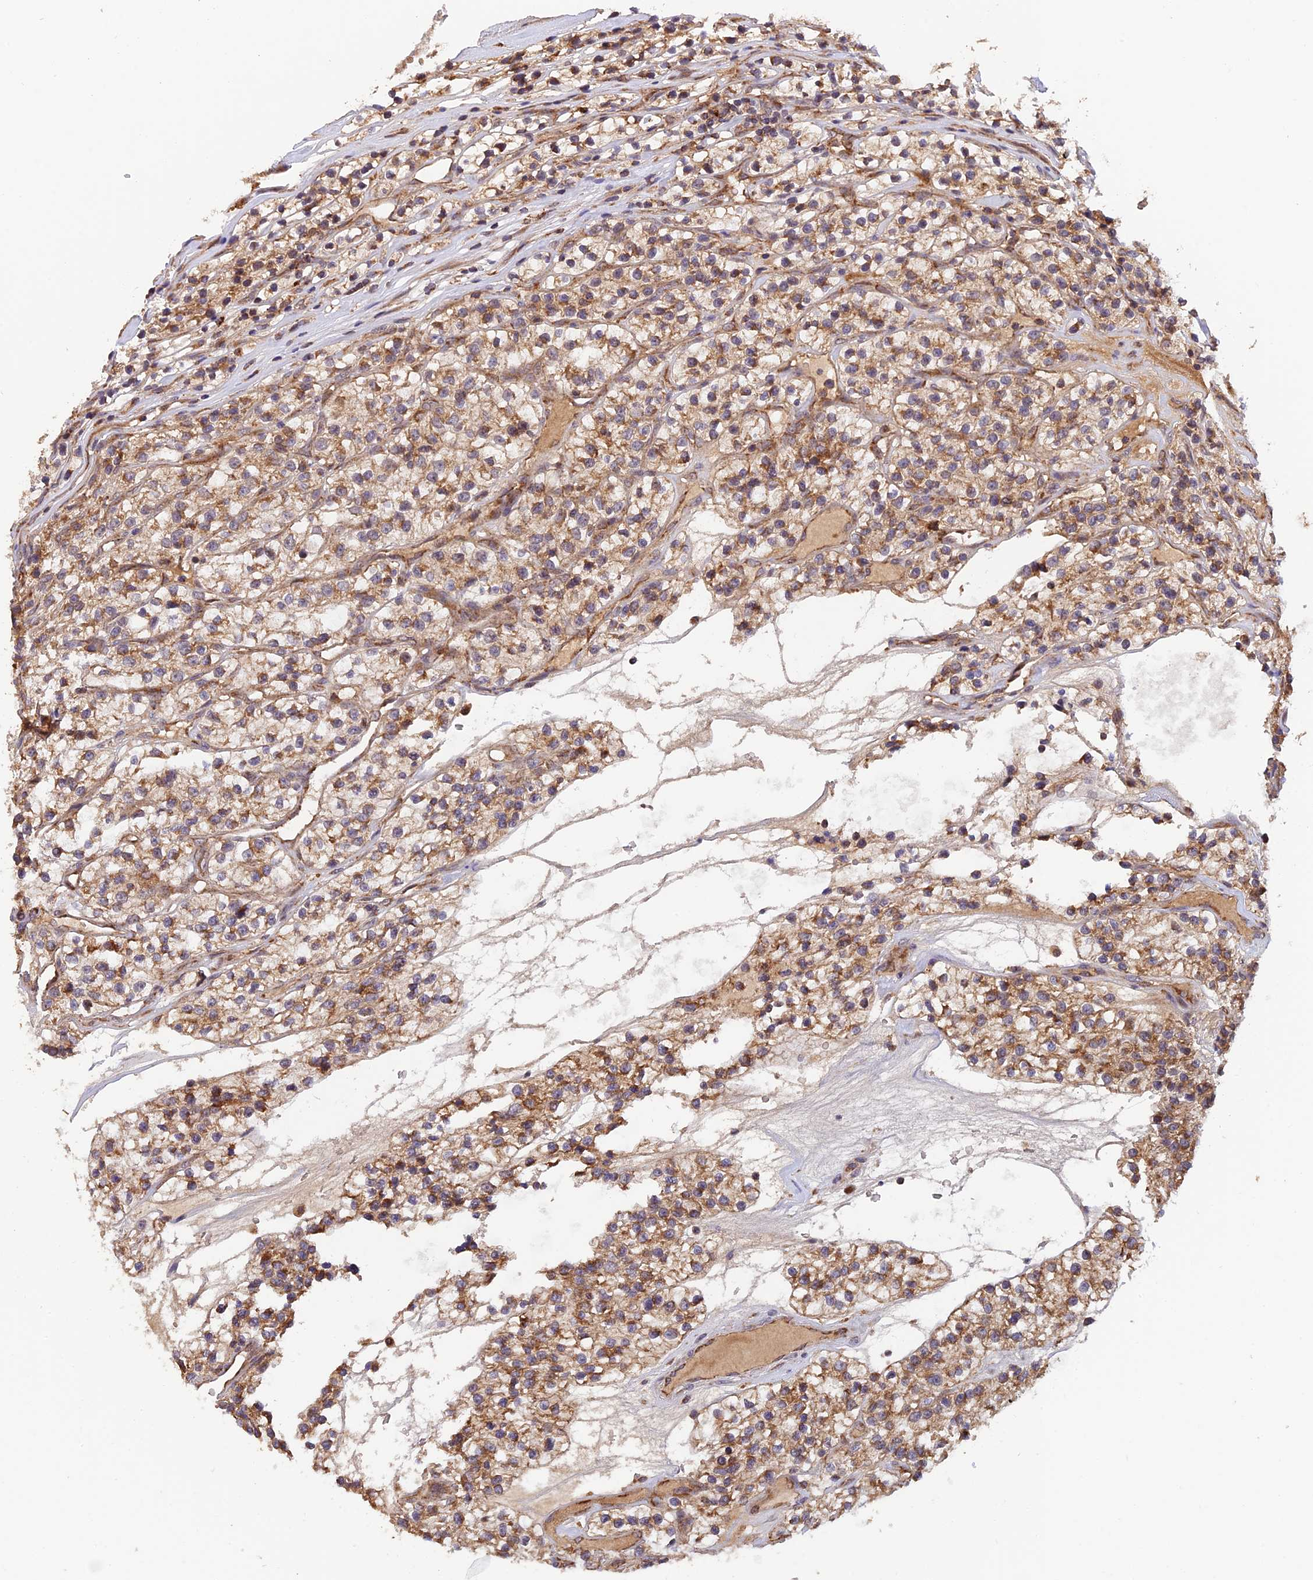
{"staining": {"intensity": "moderate", "quantity": ">75%", "location": "cytoplasmic/membranous"}, "tissue": "renal cancer", "cell_type": "Tumor cells", "image_type": "cancer", "snomed": [{"axis": "morphology", "description": "Adenocarcinoma, NOS"}, {"axis": "topography", "description": "Kidney"}], "caption": "Approximately >75% of tumor cells in human renal cancer (adenocarcinoma) display moderate cytoplasmic/membranous protein staining as visualized by brown immunohistochemical staining.", "gene": "MNS1", "patient": {"sex": "female", "age": 57}}